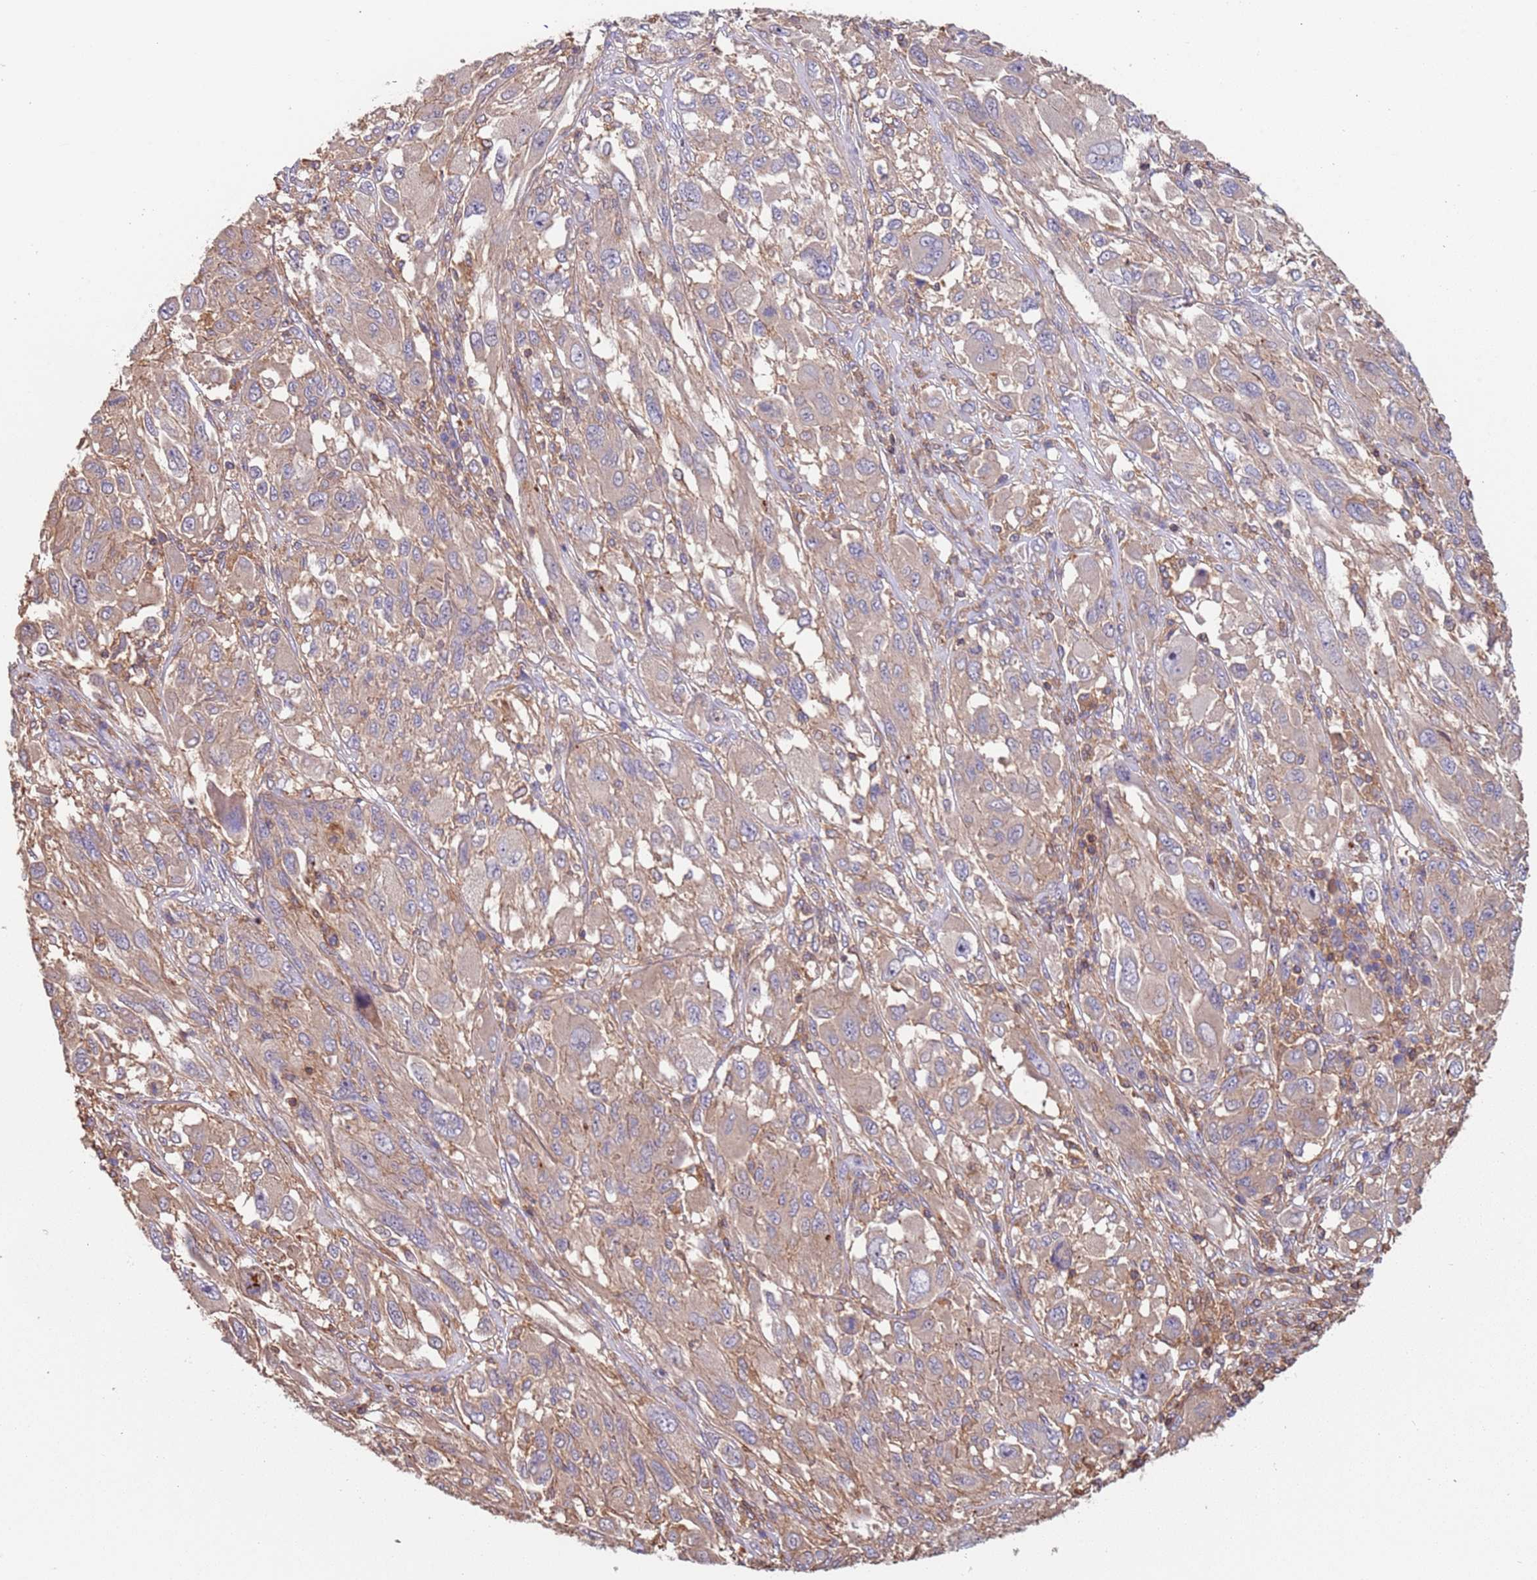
{"staining": {"intensity": "weak", "quantity": "<25%", "location": "cytoplasmic/membranous"}, "tissue": "melanoma", "cell_type": "Tumor cells", "image_type": "cancer", "snomed": [{"axis": "morphology", "description": "Malignant melanoma, NOS"}, {"axis": "topography", "description": "Skin"}], "caption": "Malignant melanoma stained for a protein using immunohistochemistry displays no positivity tumor cells.", "gene": "SYT4", "patient": {"sex": "female", "age": 91}}